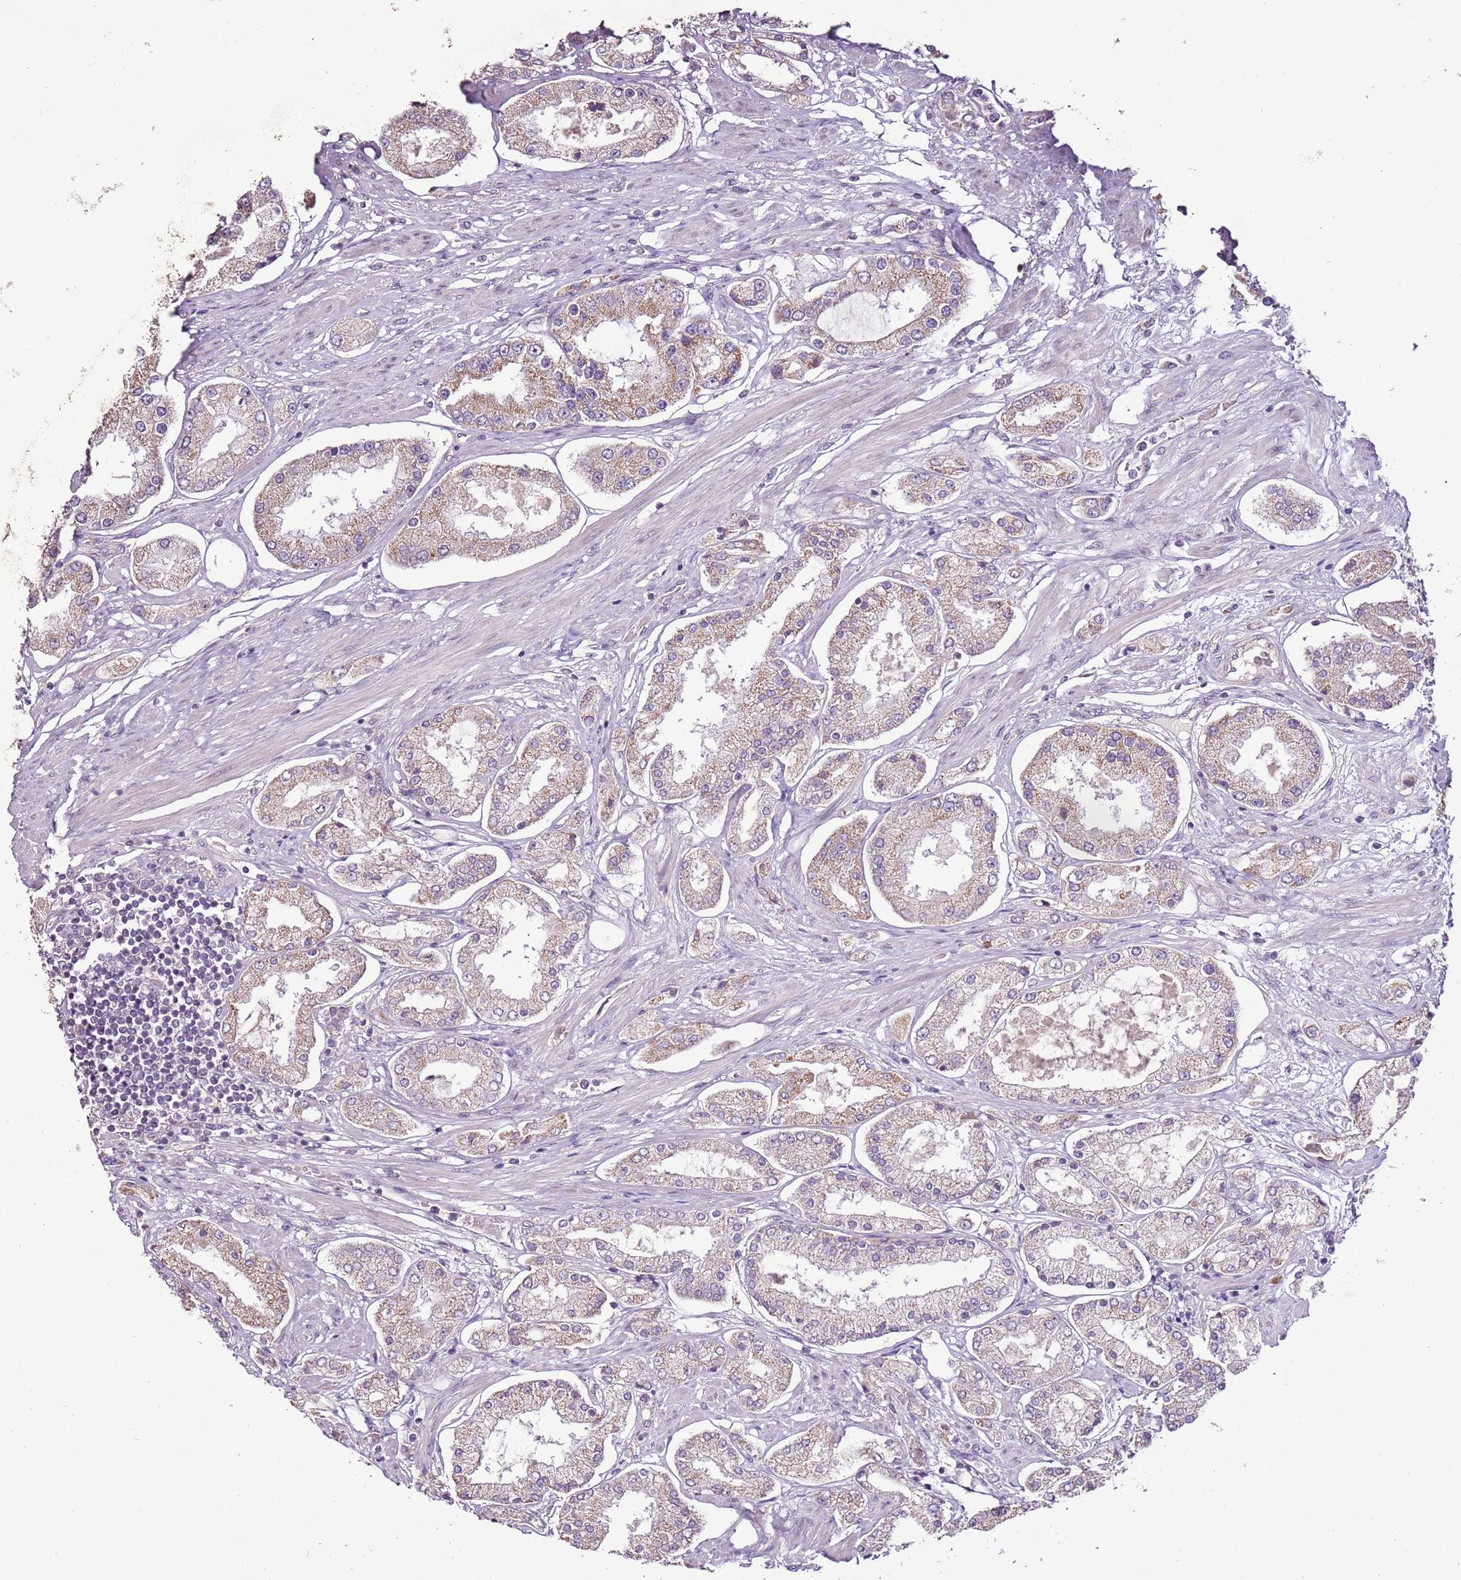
{"staining": {"intensity": "weak", "quantity": "25%-75%", "location": "cytoplasmic/membranous"}, "tissue": "prostate cancer", "cell_type": "Tumor cells", "image_type": "cancer", "snomed": [{"axis": "morphology", "description": "Adenocarcinoma, High grade"}, {"axis": "topography", "description": "Prostate"}], "caption": "A low amount of weak cytoplasmic/membranous expression is present in approximately 25%-75% of tumor cells in high-grade adenocarcinoma (prostate) tissue.", "gene": "CMKLR1", "patient": {"sex": "male", "age": 69}}